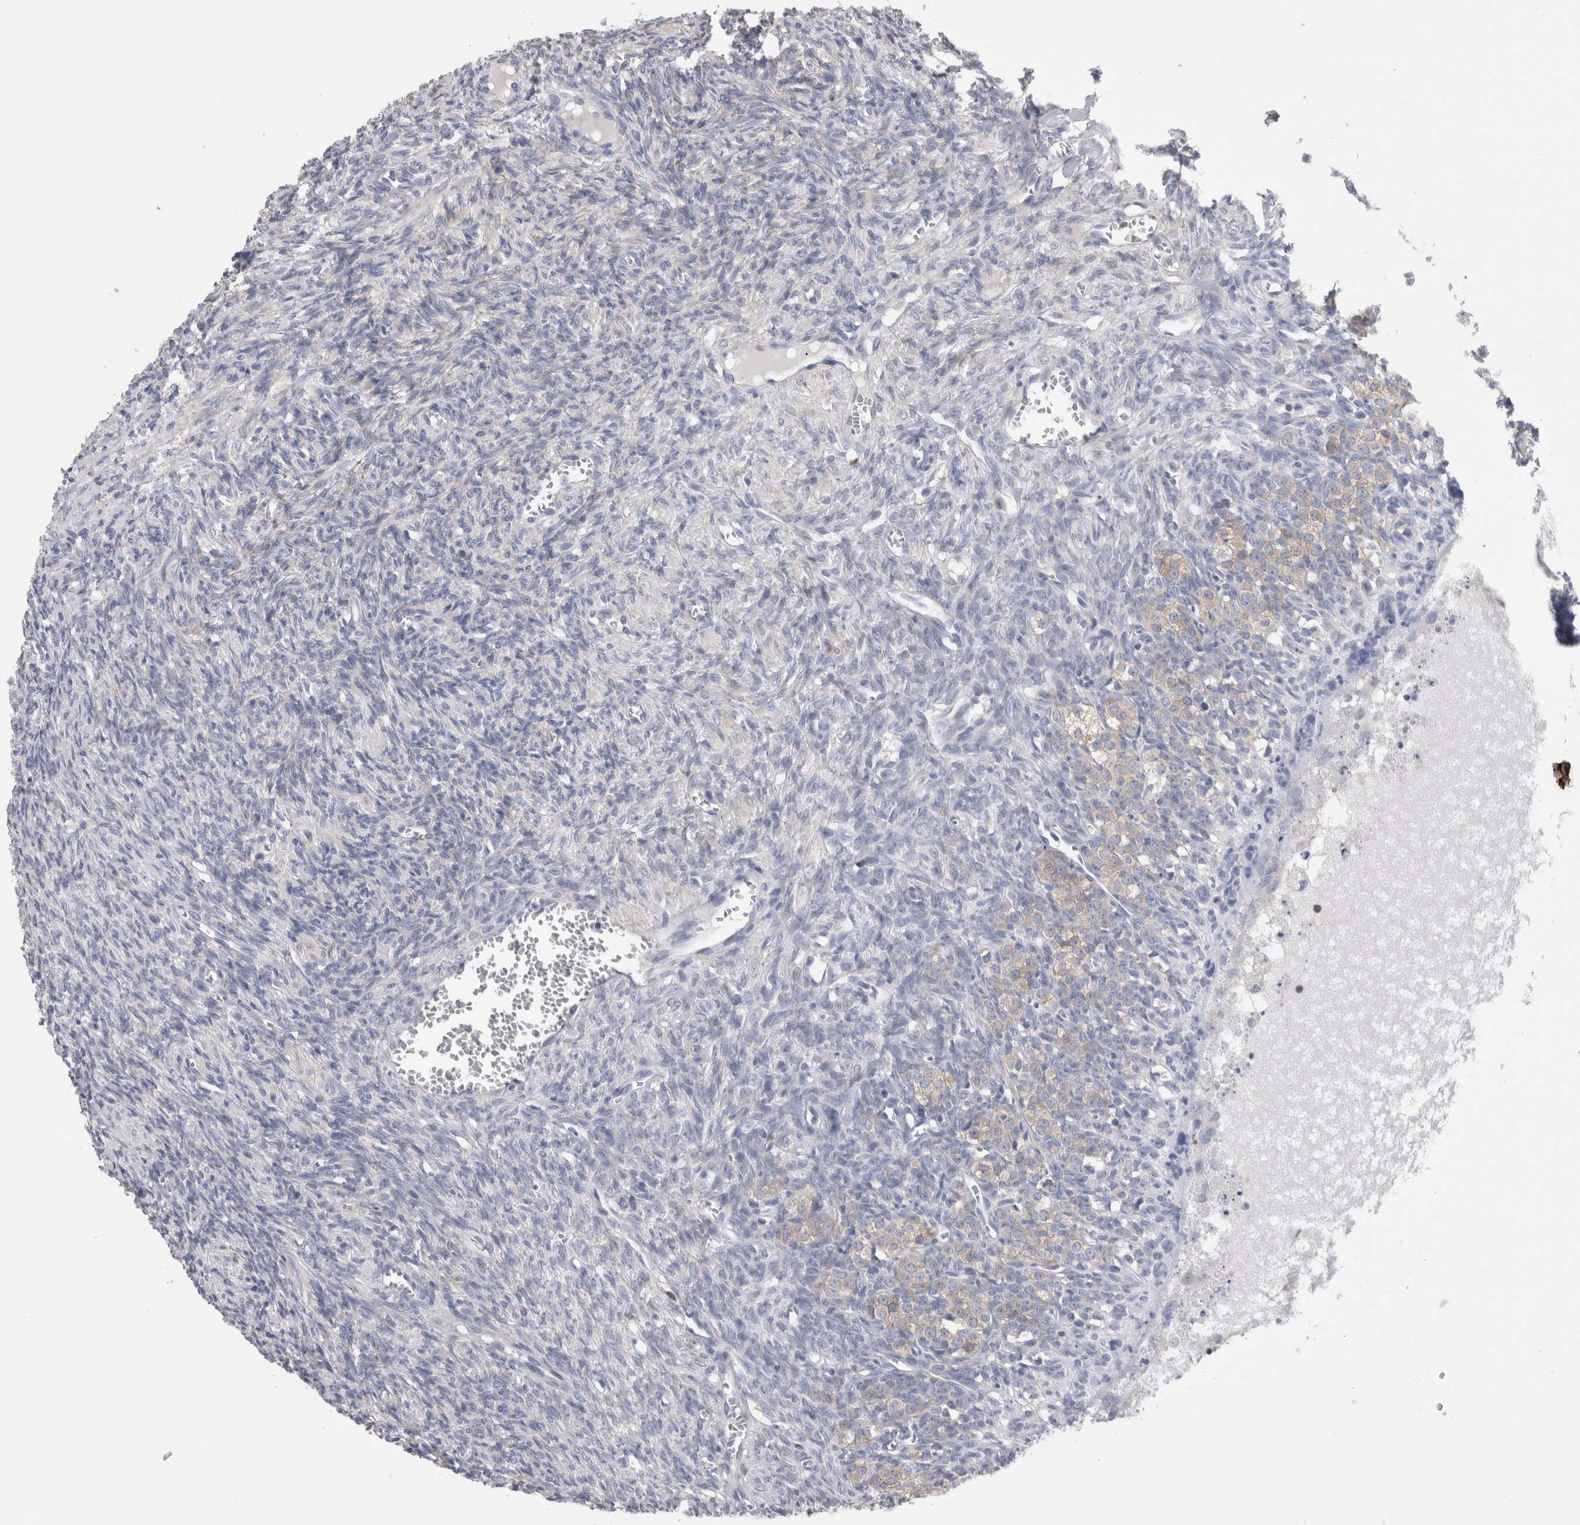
{"staining": {"intensity": "negative", "quantity": "none", "location": "none"}, "tissue": "ovary", "cell_type": "Ovarian stroma cells", "image_type": "normal", "snomed": [{"axis": "morphology", "description": "Normal tissue, NOS"}, {"axis": "topography", "description": "Ovary"}], "caption": "A histopathology image of ovary stained for a protein reveals no brown staining in ovarian stroma cells. (DAB immunohistochemistry (IHC), high magnification).", "gene": "DCTN6", "patient": {"sex": "female", "age": 27}}